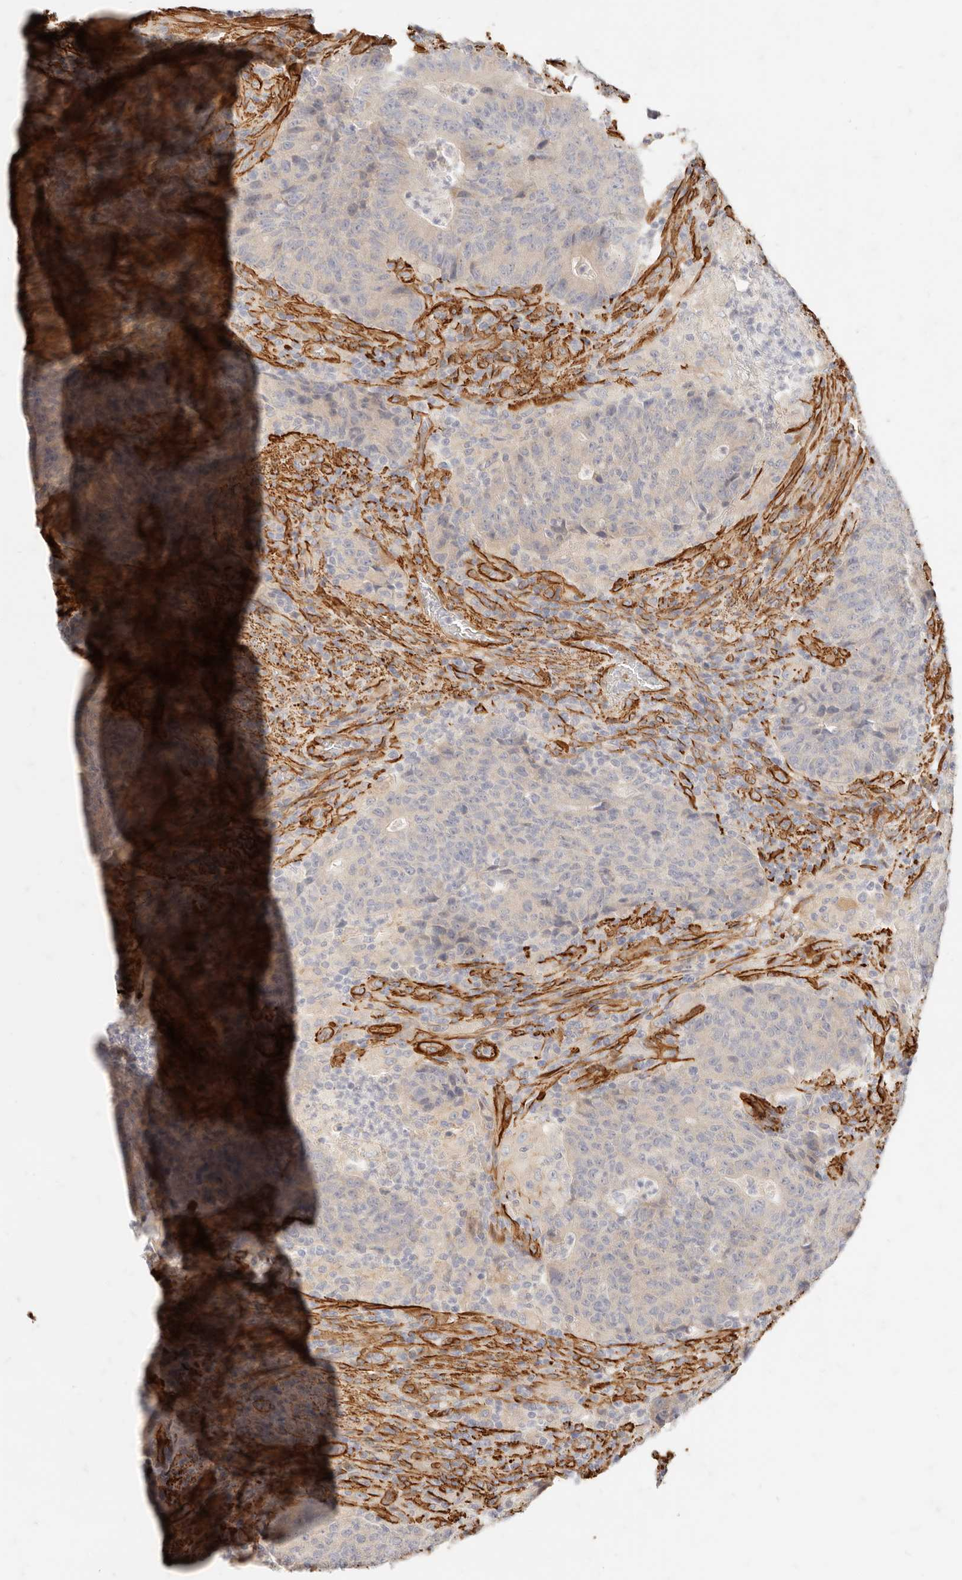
{"staining": {"intensity": "negative", "quantity": "none", "location": "none"}, "tissue": "colorectal cancer", "cell_type": "Tumor cells", "image_type": "cancer", "snomed": [{"axis": "morphology", "description": "Adenocarcinoma, NOS"}, {"axis": "topography", "description": "Colon"}], "caption": "Immunohistochemistry (IHC) image of neoplastic tissue: colorectal cancer stained with DAB displays no significant protein expression in tumor cells.", "gene": "TMTC2", "patient": {"sex": "female", "age": 75}}